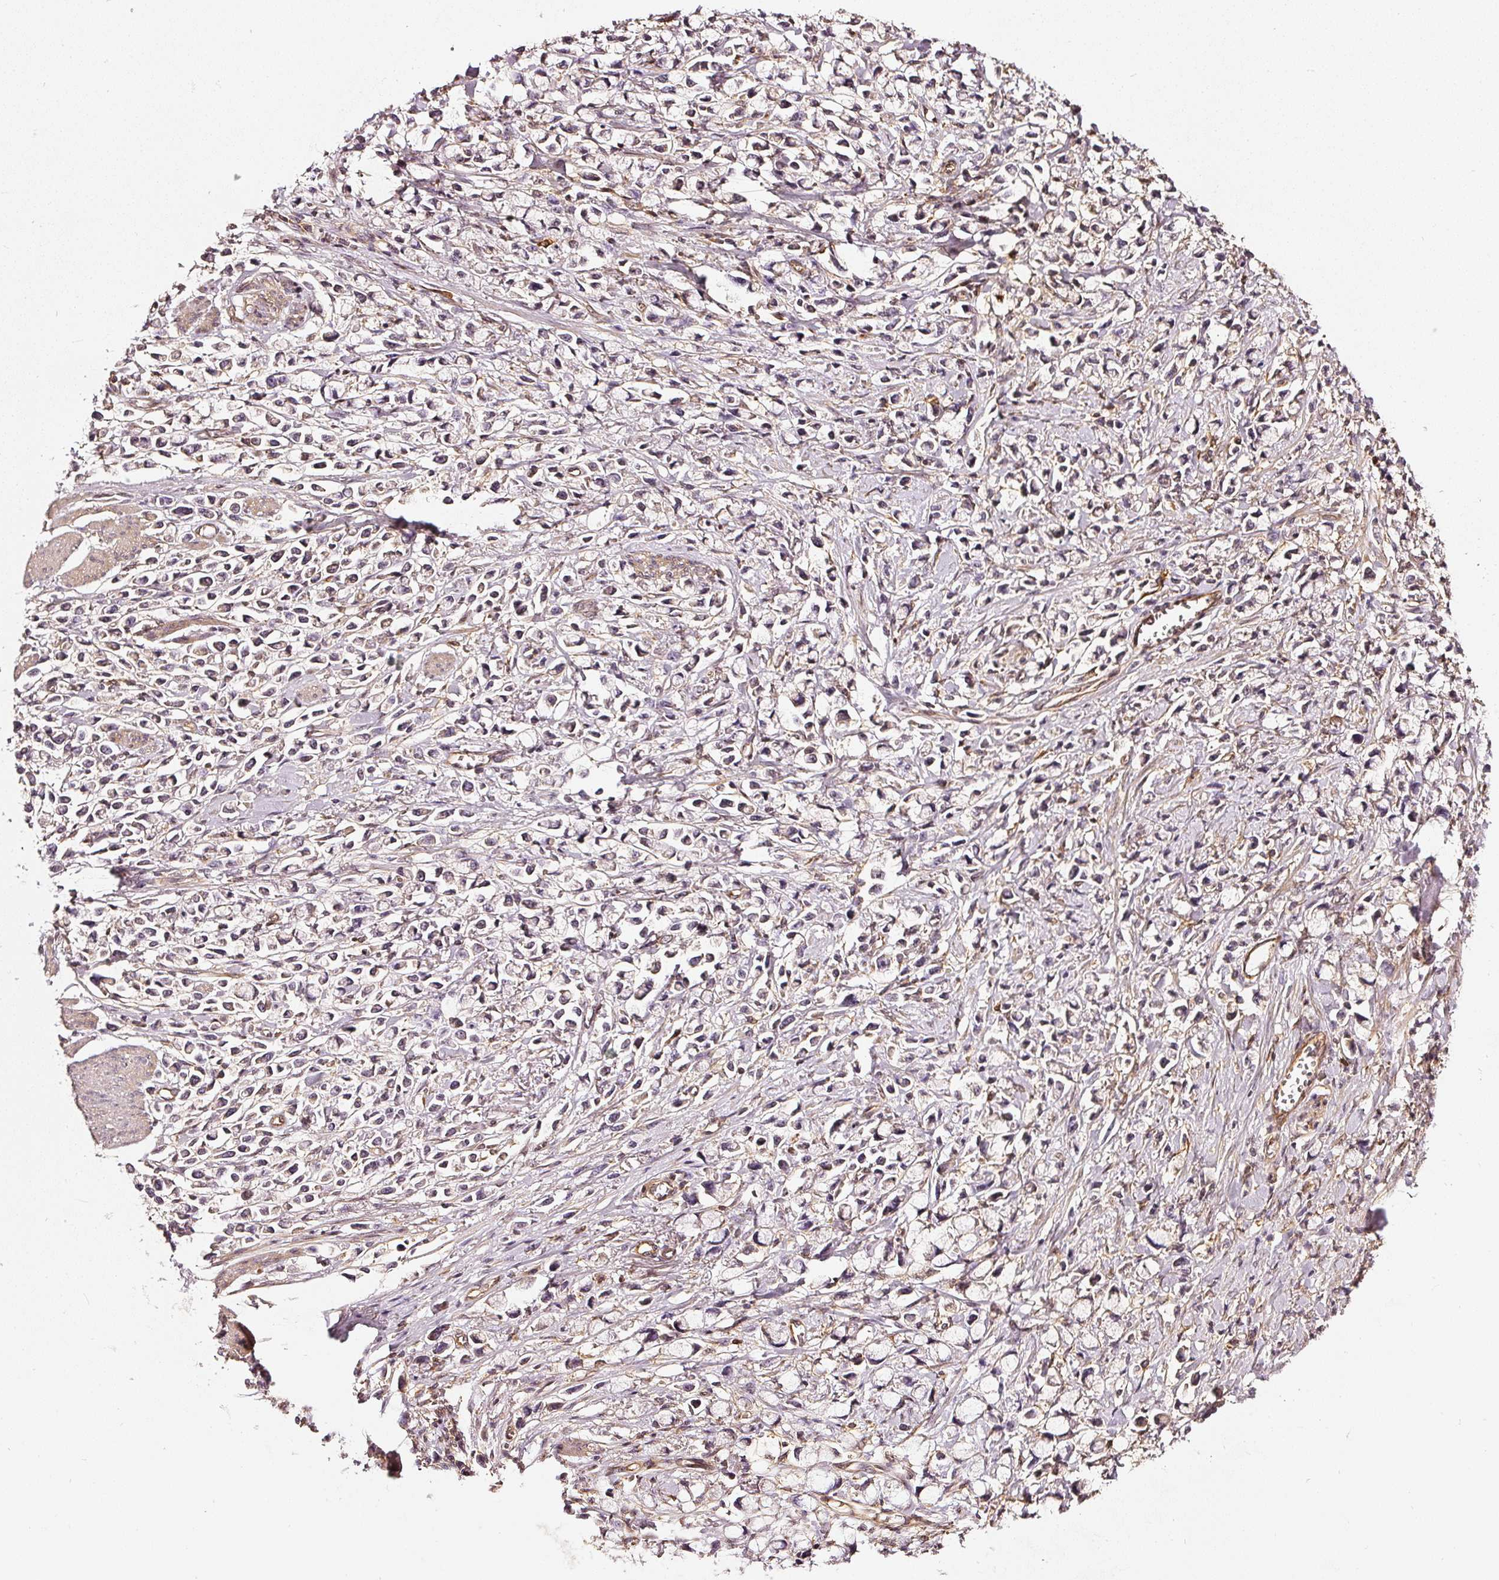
{"staining": {"intensity": "weak", "quantity": "25%-75%", "location": "cytoplasmic/membranous"}, "tissue": "stomach cancer", "cell_type": "Tumor cells", "image_type": "cancer", "snomed": [{"axis": "morphology", "description": "Adenocarcinoma, NOS"}, {"axis": "topography", "description": "Stomach"}], "caption": "Human stomach cancer stained with a brown dye shows weak cytoplasmic/membranous positive positivity in approximately 25%-75% of tumor cells.", "gene": "ASMTL", "patient": {"sex": "female", "age": 81}}